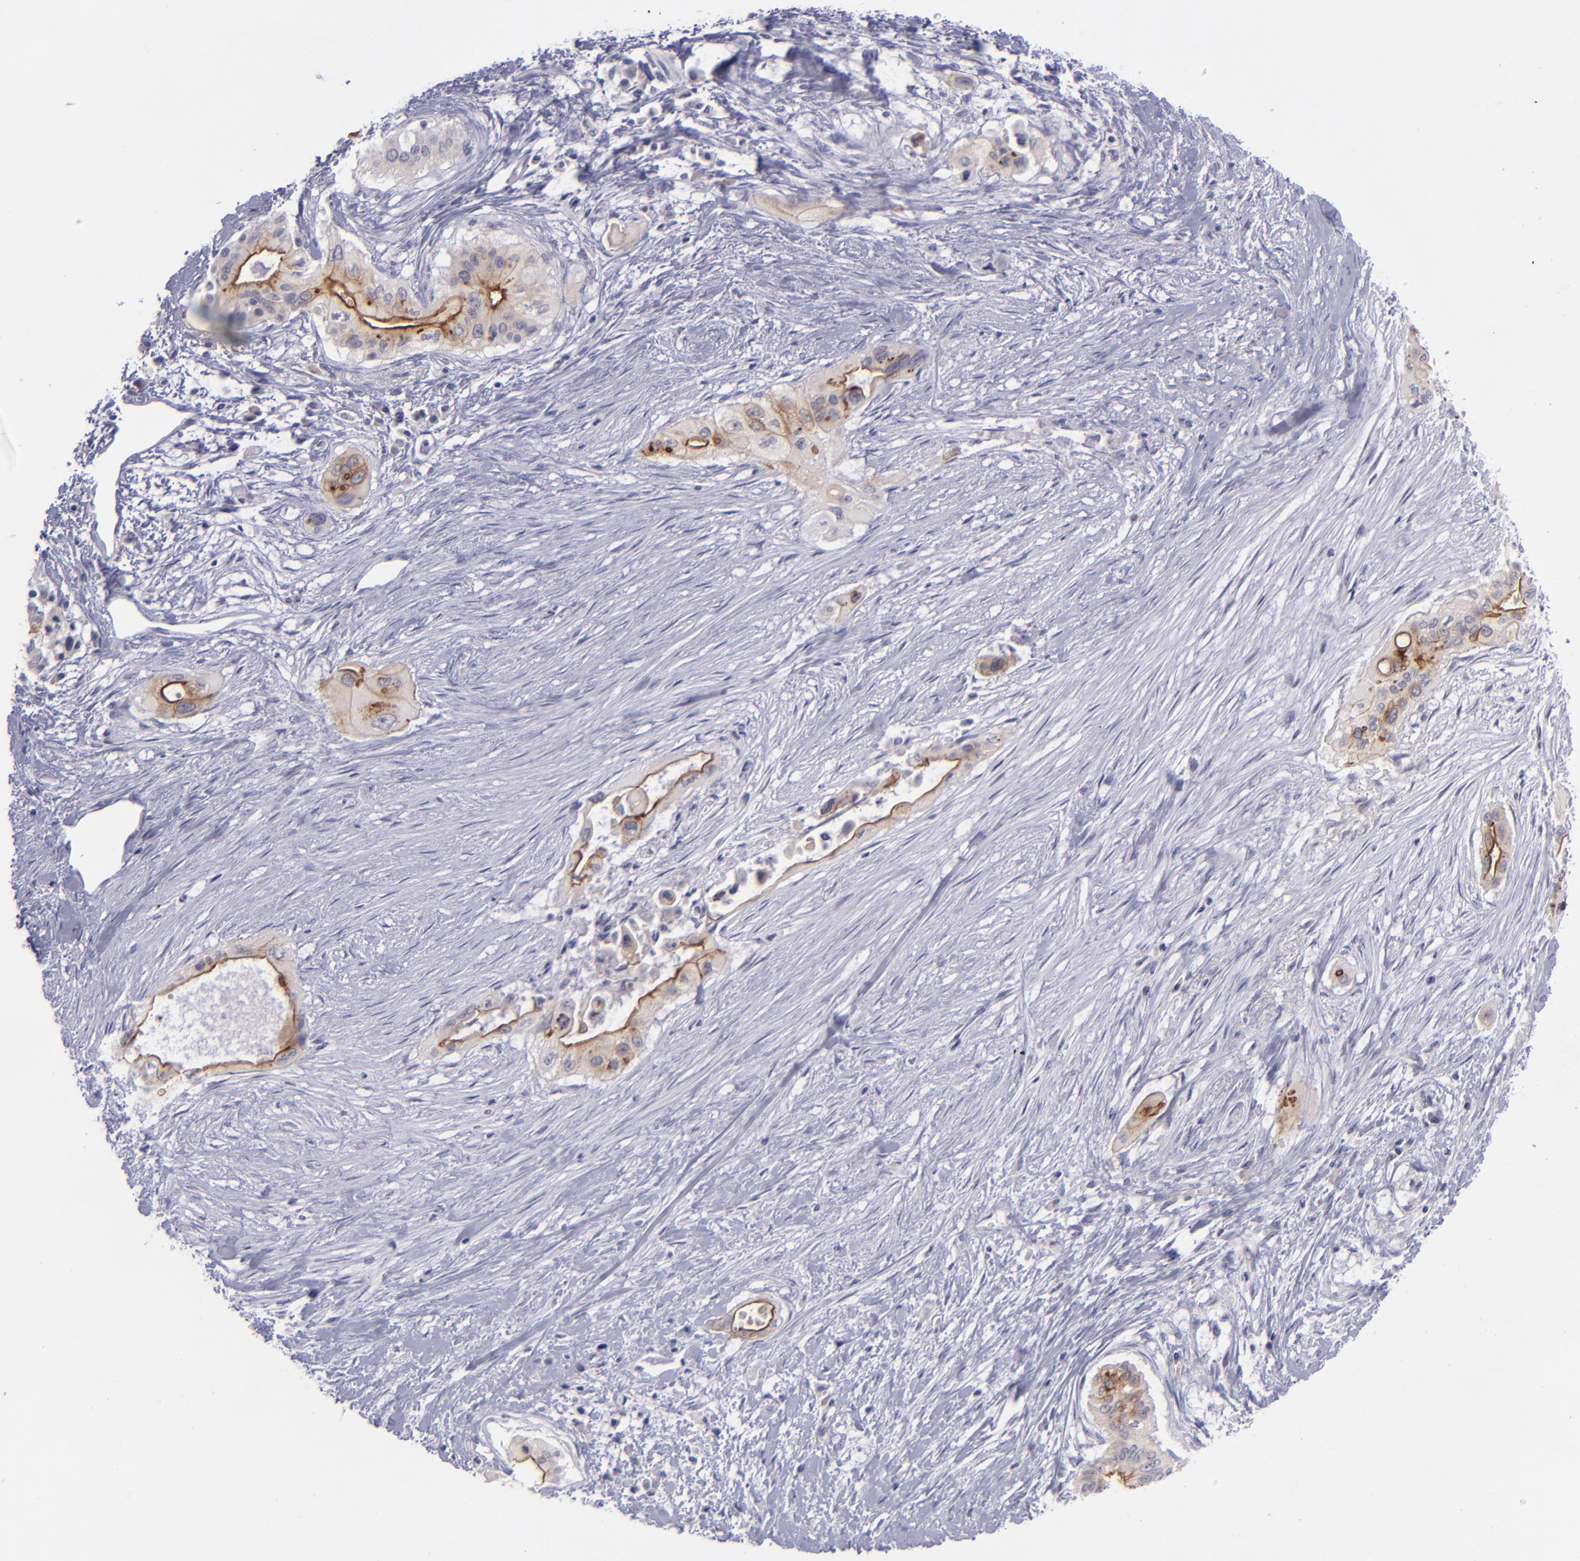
{"staining": {"intensity": "moderate", "quantity": ">75%", "location": "cytoplasmic/membranous"}, "tissue": "pancreatic cancer", "cell_type": "Tumor cells", "image_type": "cancer", "snomed": [{"axis": "morphology", "description": "Adenocarcinoma, NOS"}, {"axis": "topography", "description": "Pancreas"}], "caption": "Immunohistochemistry (IHC) of human pancreatic cancer (adenocarcinoma) displays medium levels of moderate cytoplasmic/membranous expression in about >75% of tumor cells.", "gene": "EVPL", "patient": {"sex": "male", "age": 77}}